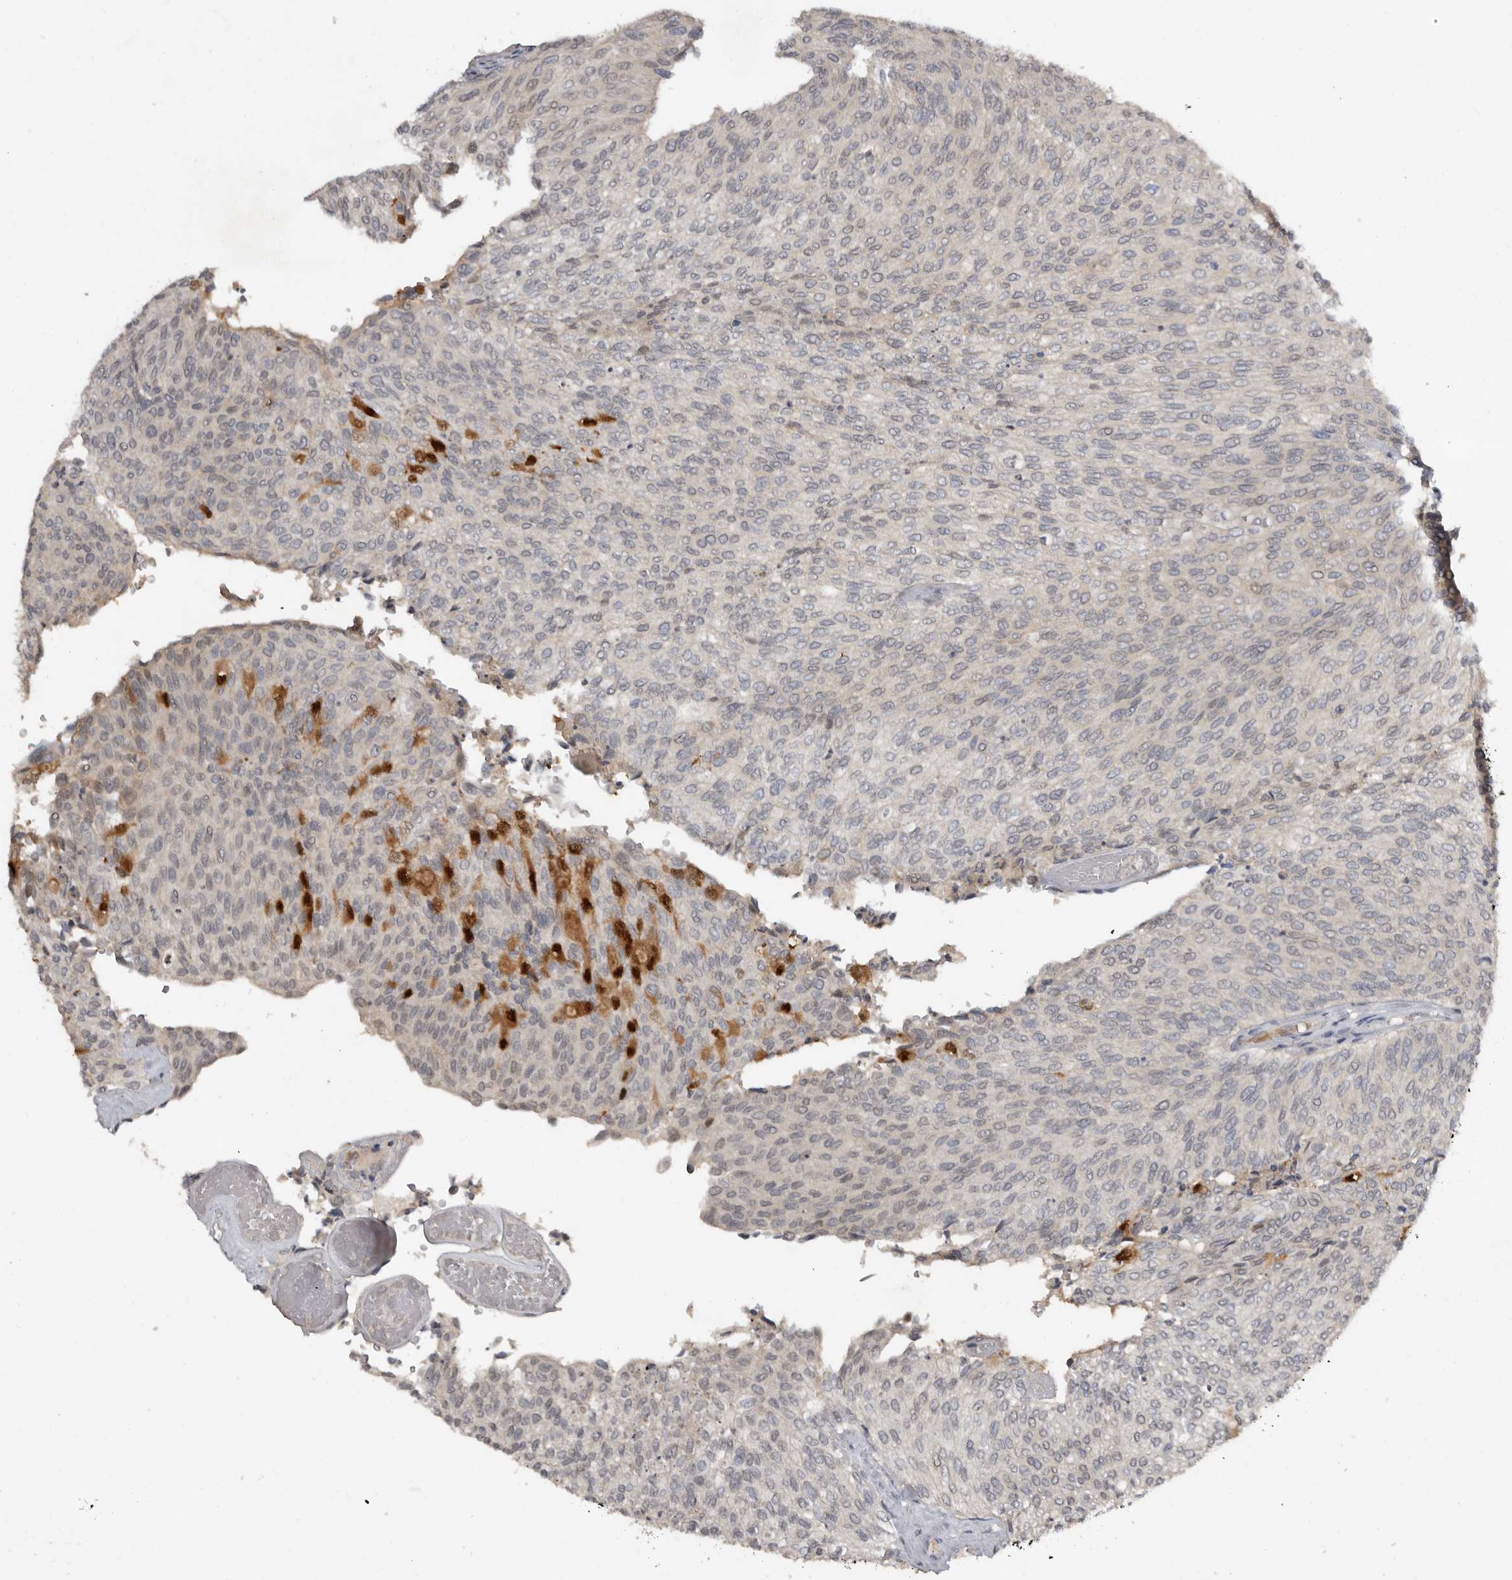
{"staining": {"intensity": "negative", "quantity": "none", "location": "none"}, "tissue": "urothelial cancer", "cell_type": "Tumor cells", "image_type": "cancer", "snomed": [{"axis": "morphology", "description": "Urothelial carcinoma, Low grade"}, {"axis": "topography", "description": "Urinary bladder"}], "caption": "Histopathology image shows no protein staining in tumor cells of urothelial carcinoma (low-grade) tissue.", "gene": "RBKS", "patient": {"sex": "female", "age": 79}}